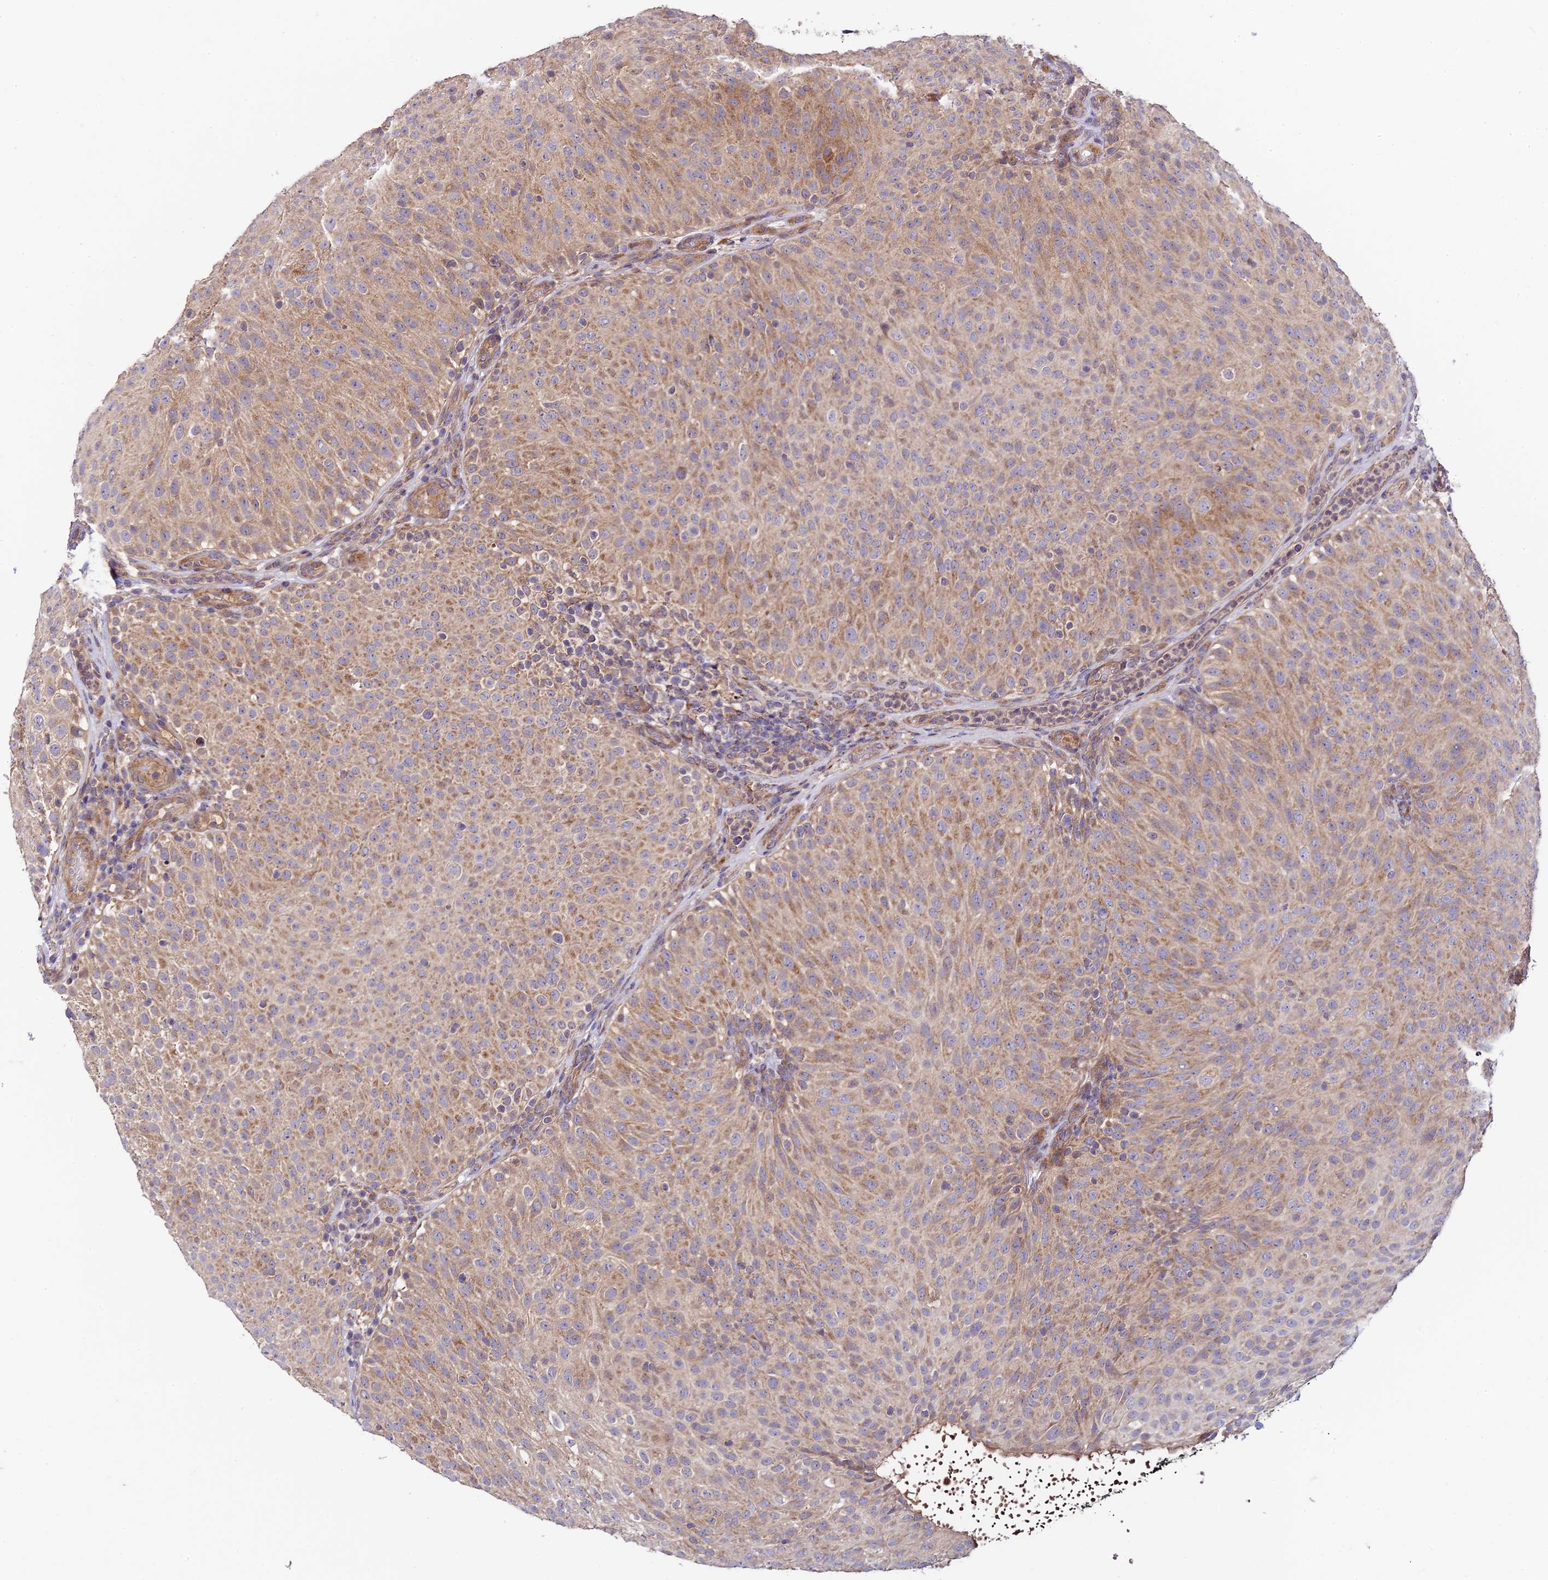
{"staining": {"intensity": "moderate", "quantity": "25%-75%", "location": "cytoplasmic/membranous"}, "tissue": "urothelial cancer", "cell_type": "Tumor cells", "image_type": "cancer", "snomed": [{"axis": "morphology", "description": "Urothelial carcinoma, Low grade"}, {"axis": "topography", "description": "Urinary bladder"}], "caption": "Urothelial cancer stained with a protein marker exhibits moderate staining in tumor cells.", "gene": "C3orf20", "patient": {"sex": "male", "age": 78}}